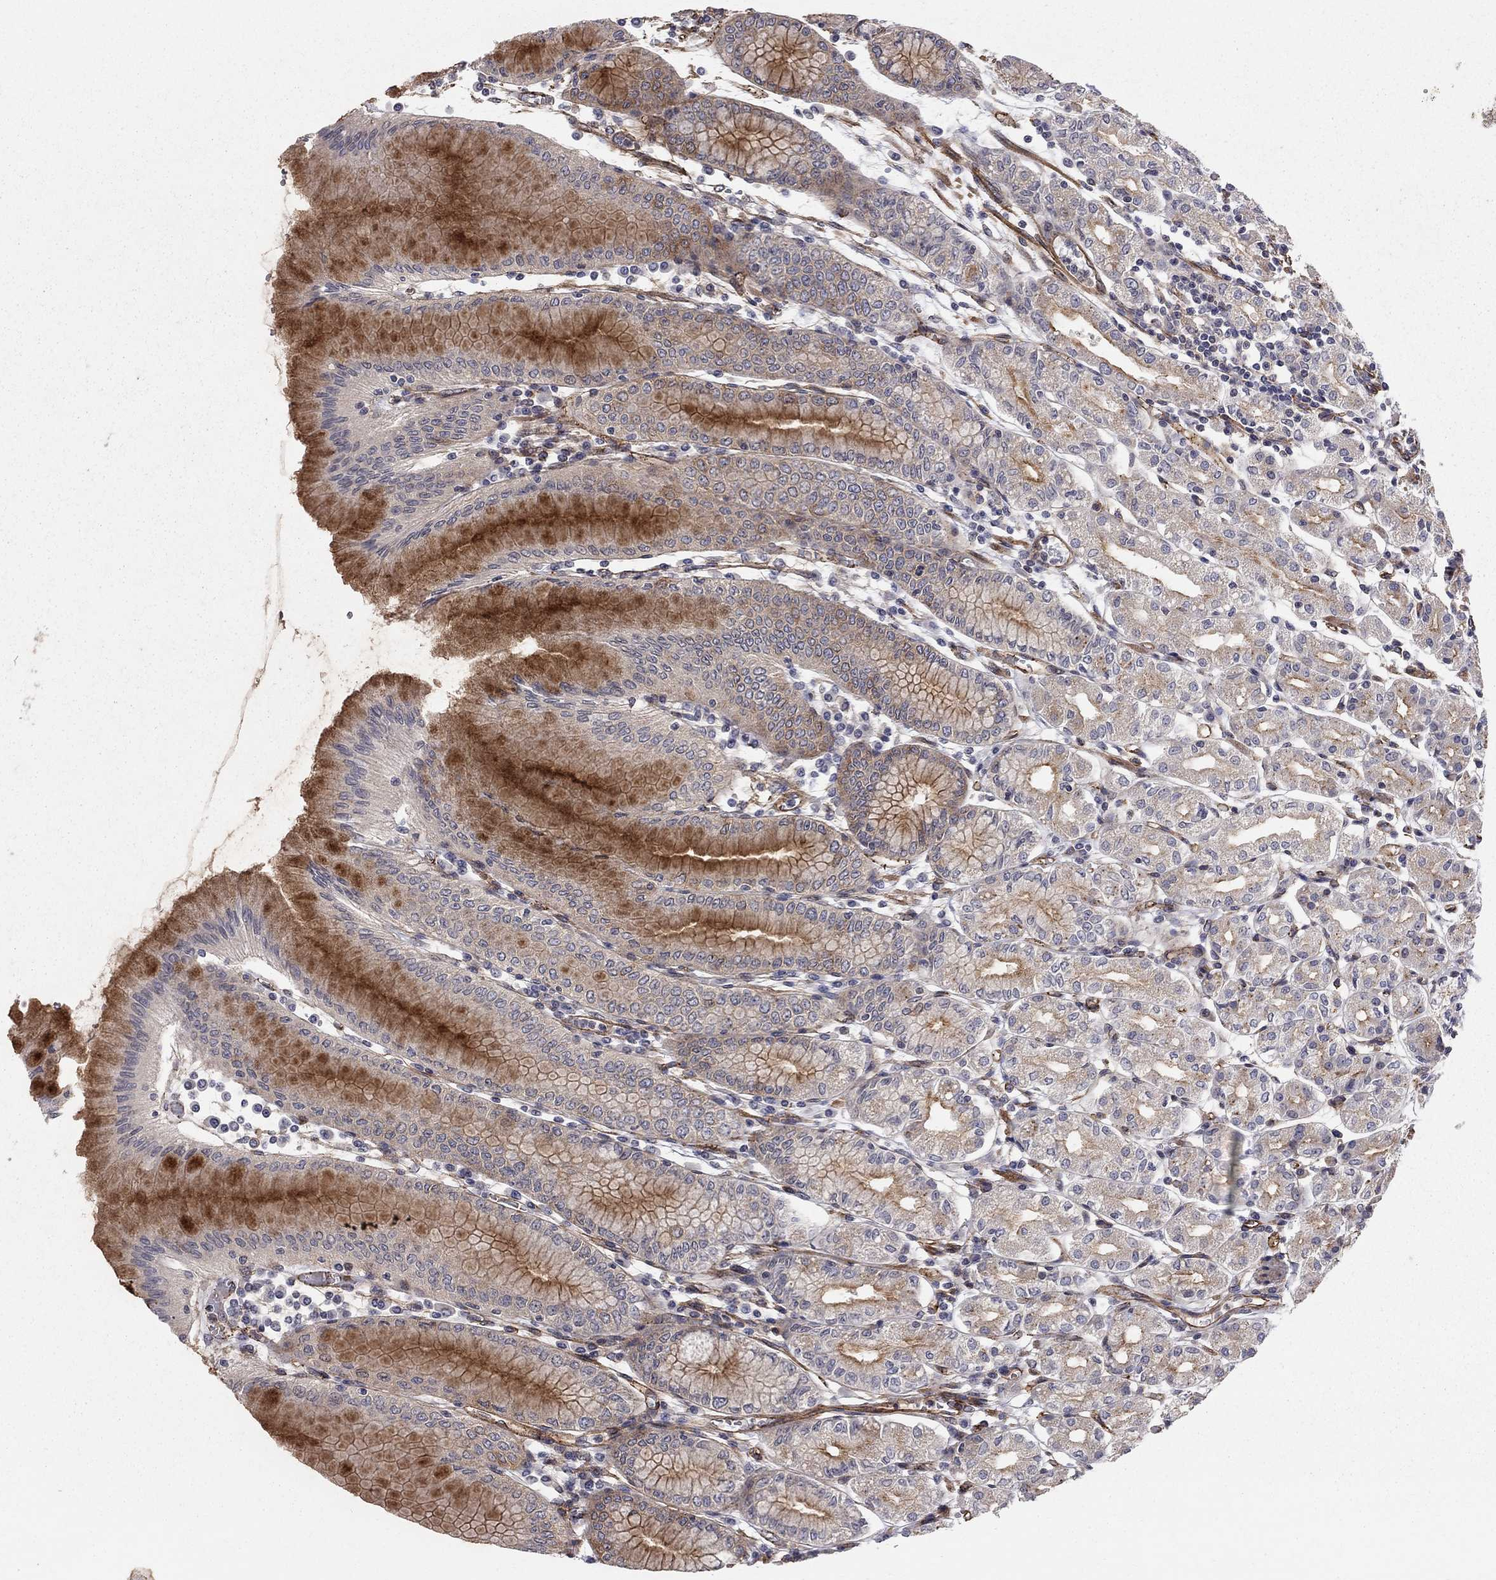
{"staining": {"intensity": "strong", "quantity": "25%-75%", "location": "cytoplasmic/membranous"}, "tissue": "stomach", "cell_type": "Glandular cells", "image_type": "normal", "snomed": [{"axis": "morphology", "description": "Normal tissue, NOS"}, {"axis": "topography", "description": "Skeletal muscle"}, {"axis": "topography", "description": "Stomach"}], "caption": "This is a micrograph of immunohistochemistry (IHC) staining of benign stomach, which shows strong staining in the cytoplasmic/membranous of glandular cells.", "gene": "RASEF", "patient": {"sex": "female", "age": 57}}